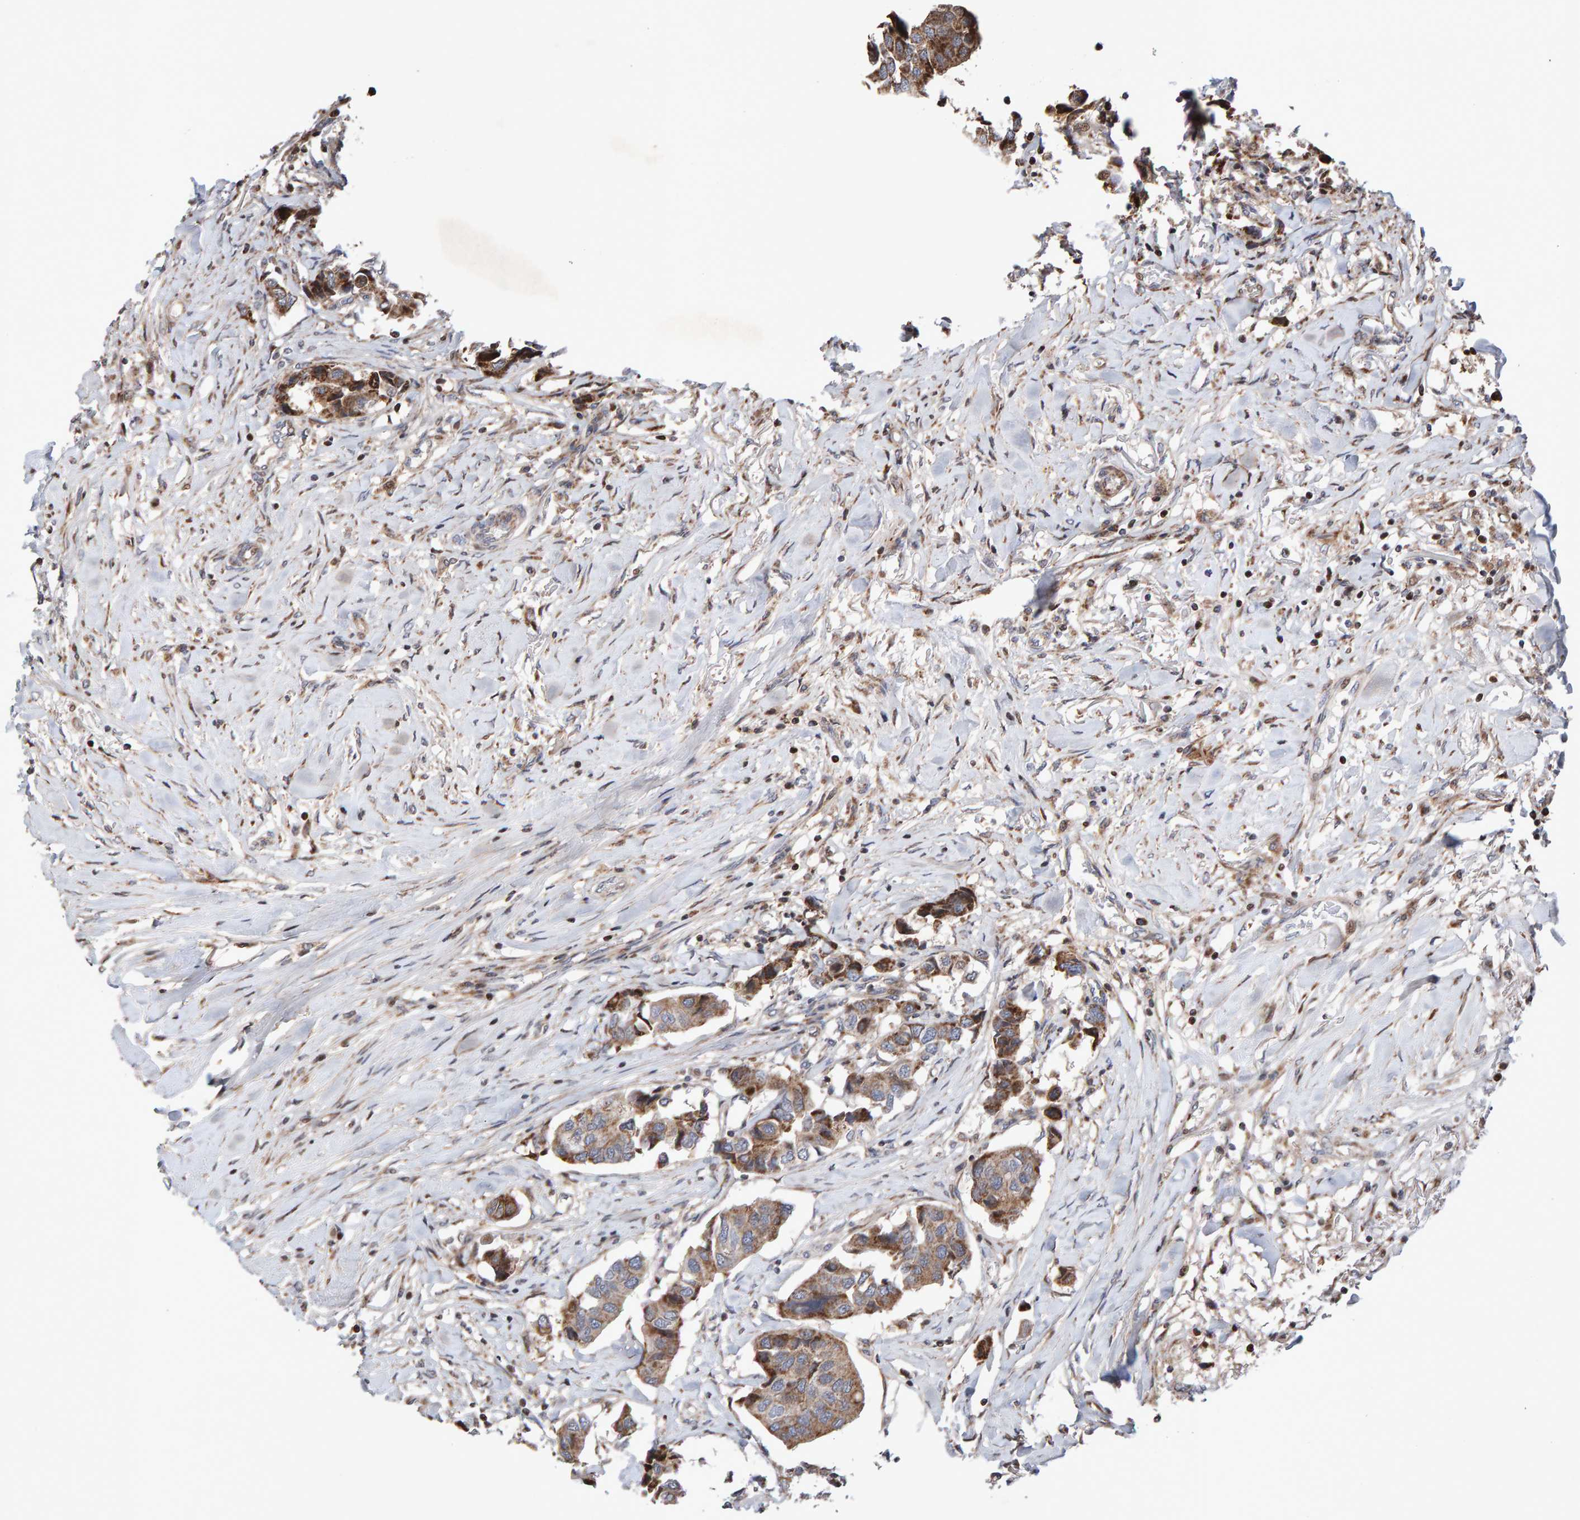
{"staining": {"intensity": "moderate", "quantity": ">75%", "location": "cytoplasmic/membranous"}, "tissue": "breast cancer", "cell_type": "Tumor cells", "image_type": "cancer", "snomed": [{"axis": "morphology", "description": "Duct carcinoma"}, {"axis": "topography", "description": "Breast"}], "caption": "Protein staining shows moderate cytoplasmic/membranous positivity in approximately >75% of tumor cells in breast invasive ductal carcinoma. (DAB IHC, brown staining for protein, blue staining for nuclei).", "gene": "PECR", "patient": {"sex": "female", "age": 80}}